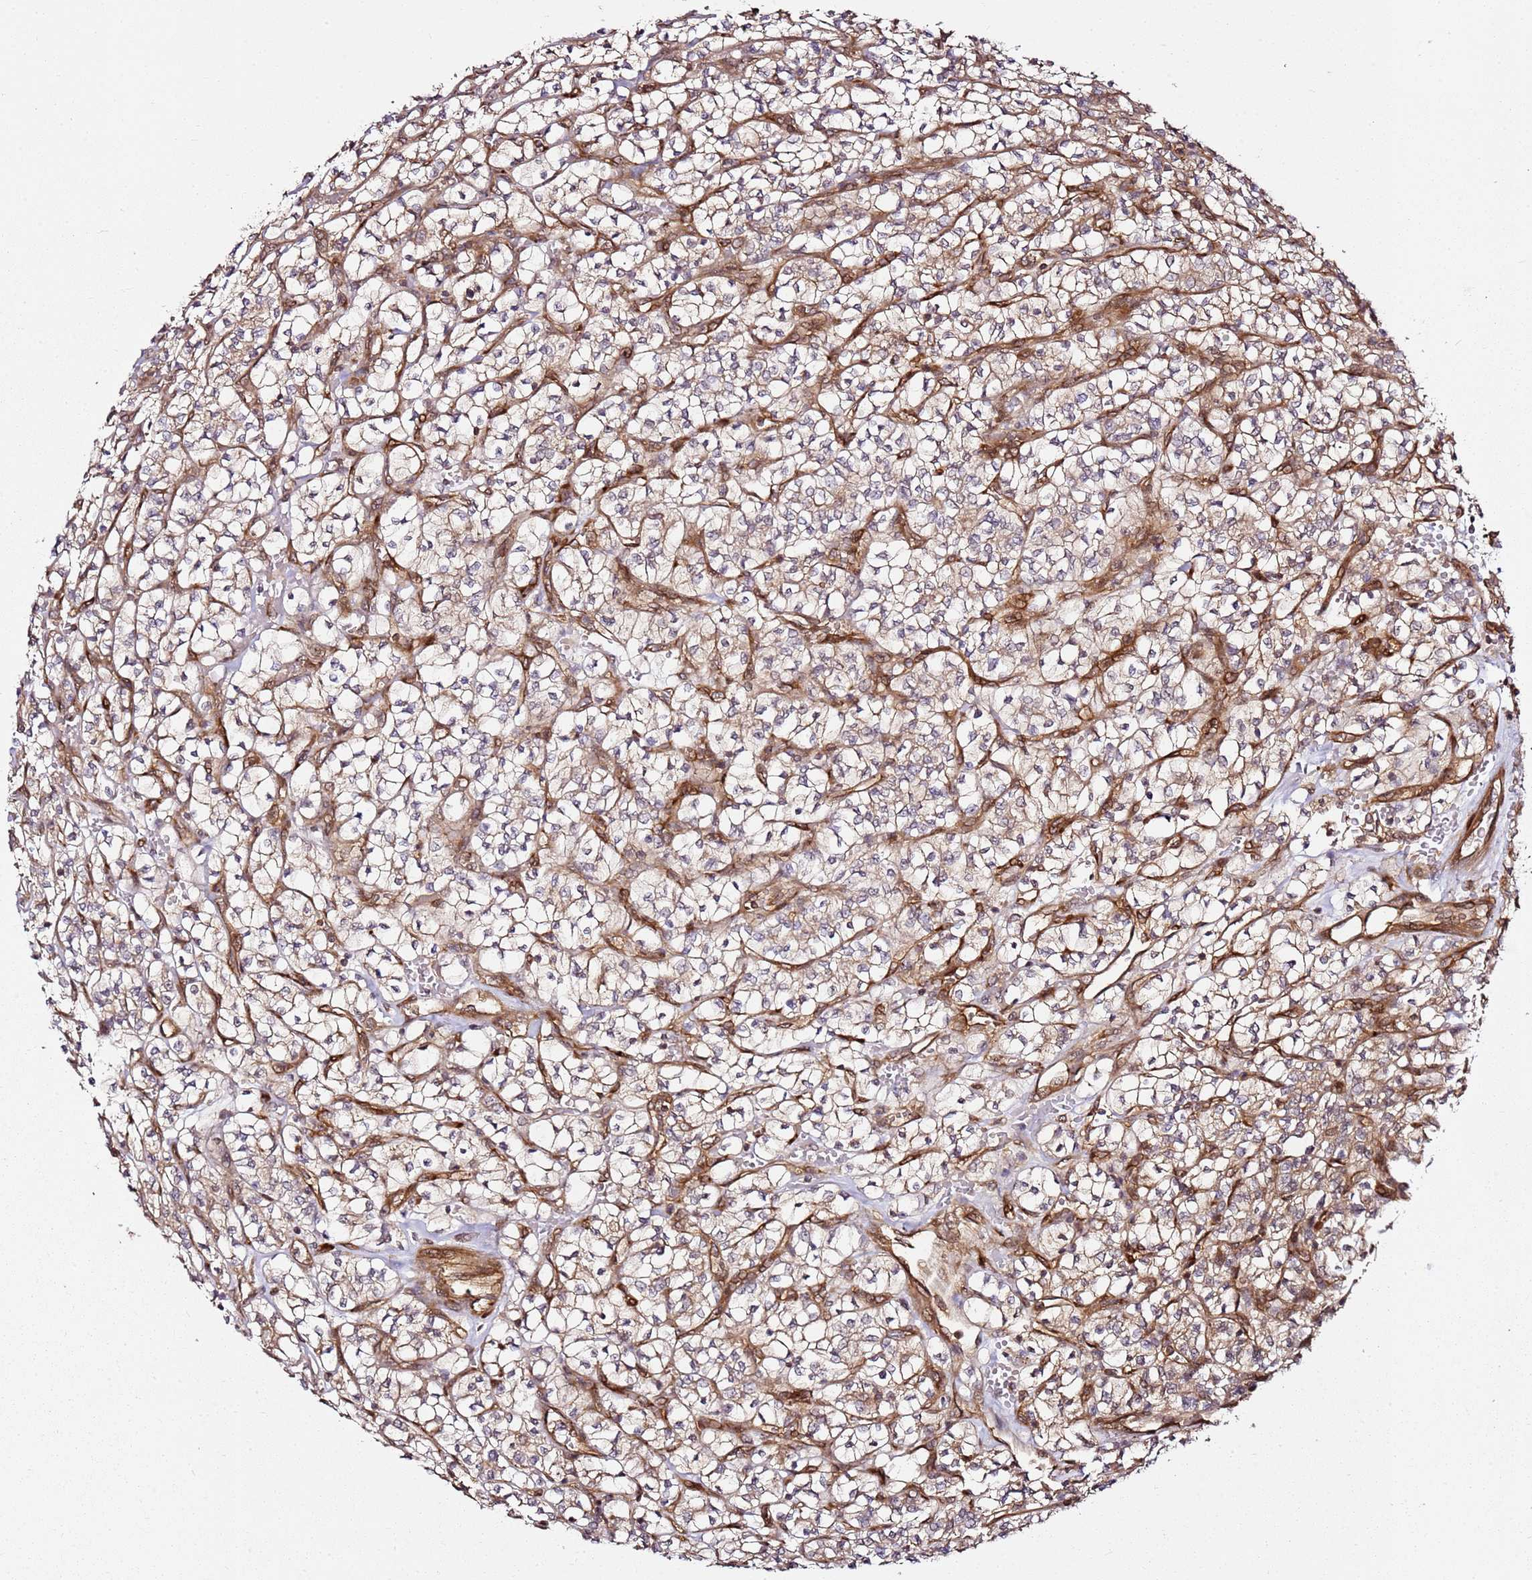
{"staining": {"intensity": "weak", "quantity": ">75%", "location": "cytoplasmic/membranous"}, "tissue": "renal cancer", "cell_type": "Tumor cells", "image_type": "cancer", "snomed": [{"axis": "morphology", "description": "Adenocarcinoma, NOS"}, {"axis": "topography", "description": "Kidney"}], "caption": "A high-resolution histopathology image shows immunohistochemistry staining of renal cancer (adenocarcinoma), which reveals weak cytoplasmic/membranous staining in approximately >75% of tumor cells.", "gene": "CCNYL1", "patient": {"sex": "female", "age": 64}}